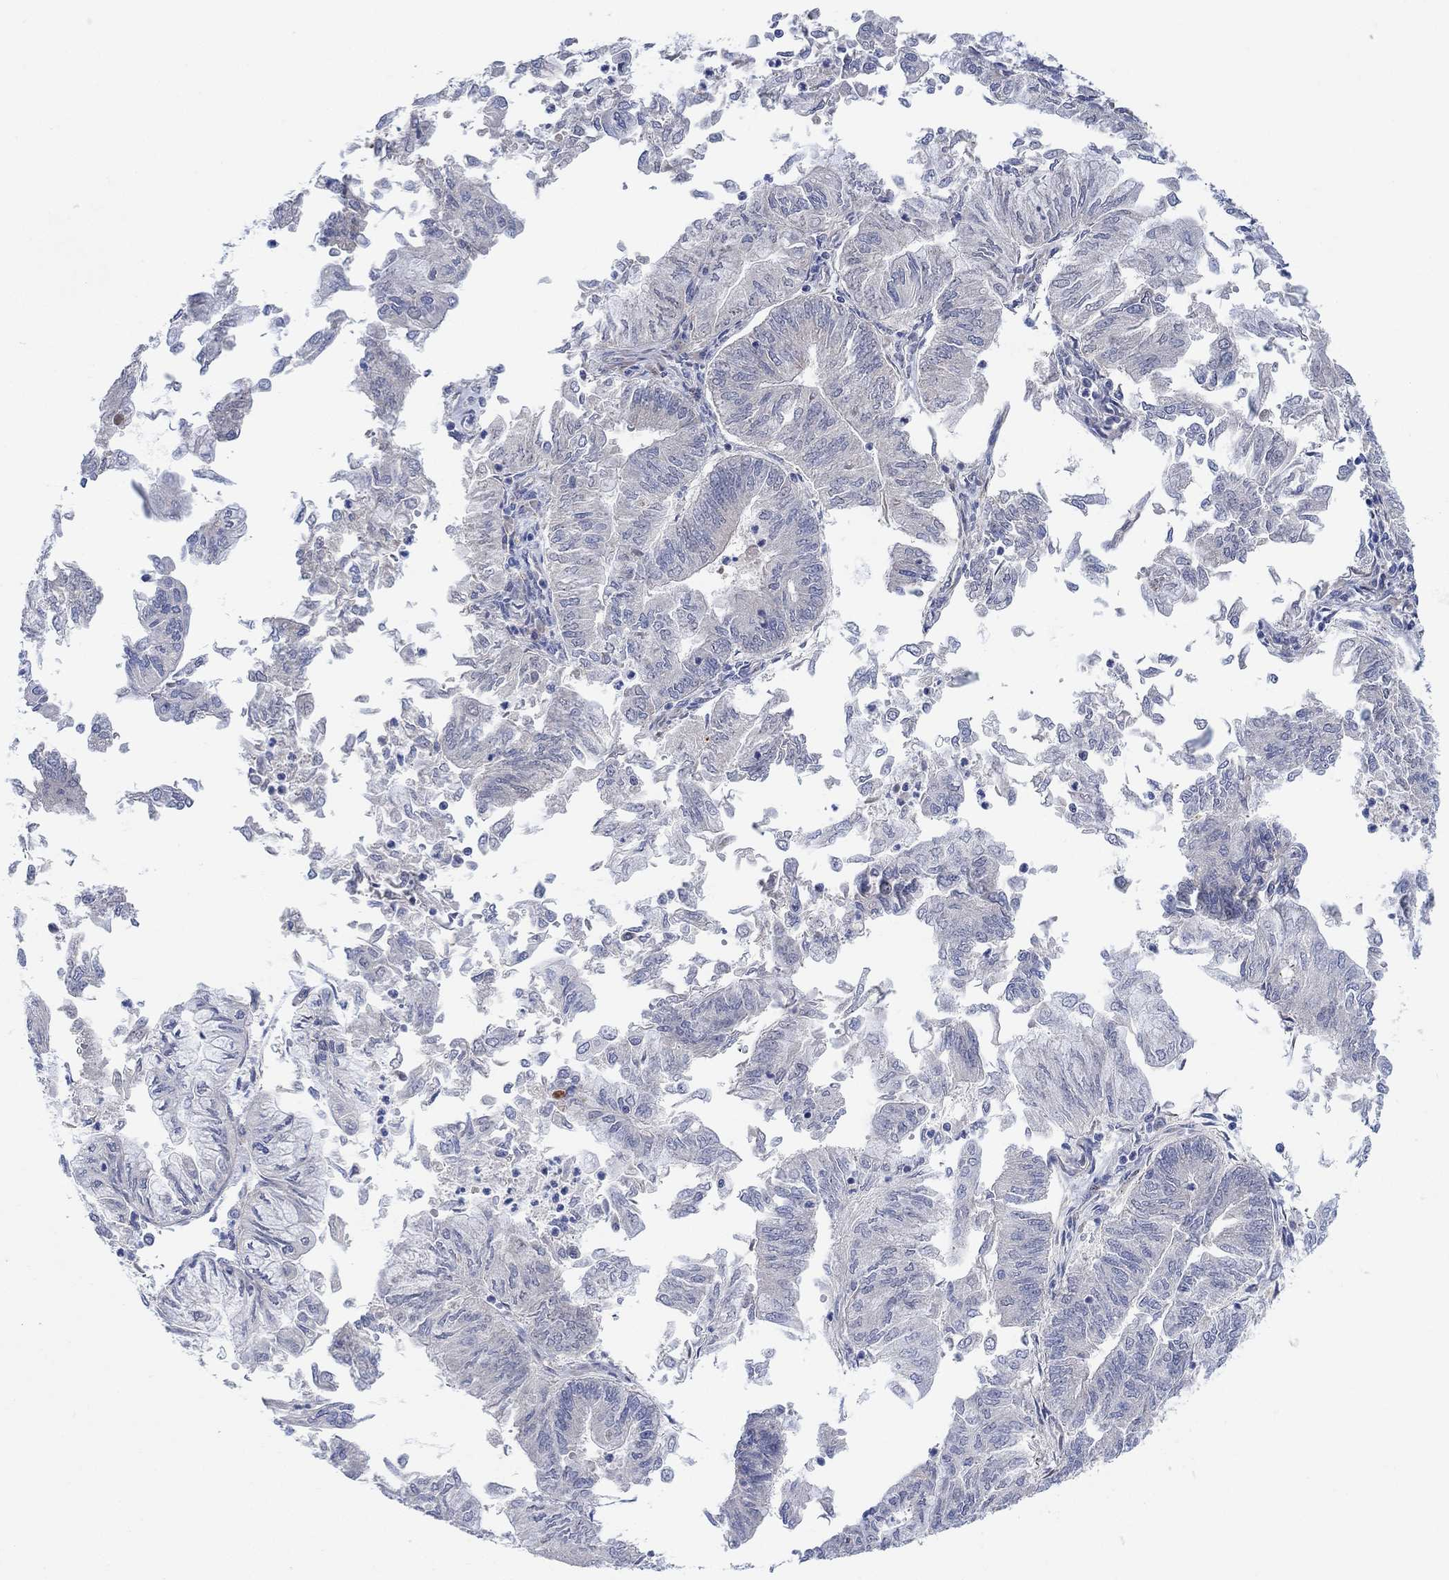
{"staining": {"intensity": "negative", "quantity": "none", "location": "none"}, "tissue": "endometrial cancer", "cell_type": "Tumor cells", "image_type": "cancer", "snomed": [{"axis": "morphology", "description": "Adenocarcinoma, NOS"}, {"axis": "topography", "description": "Endometrium"}], "caption": "Immunohistochemistry (IHC) photomicrograph of endometrial cancer stained for a protein (brown), which displays no positivity in tumor cells. The staining was performed using DAB to visualize the protein expression in brown, while the nuclei were stained in blue with hematoxylin (Magnification: 20x).", "gene": "CNTF", "patient": {"sex": "female", "age": 59}}